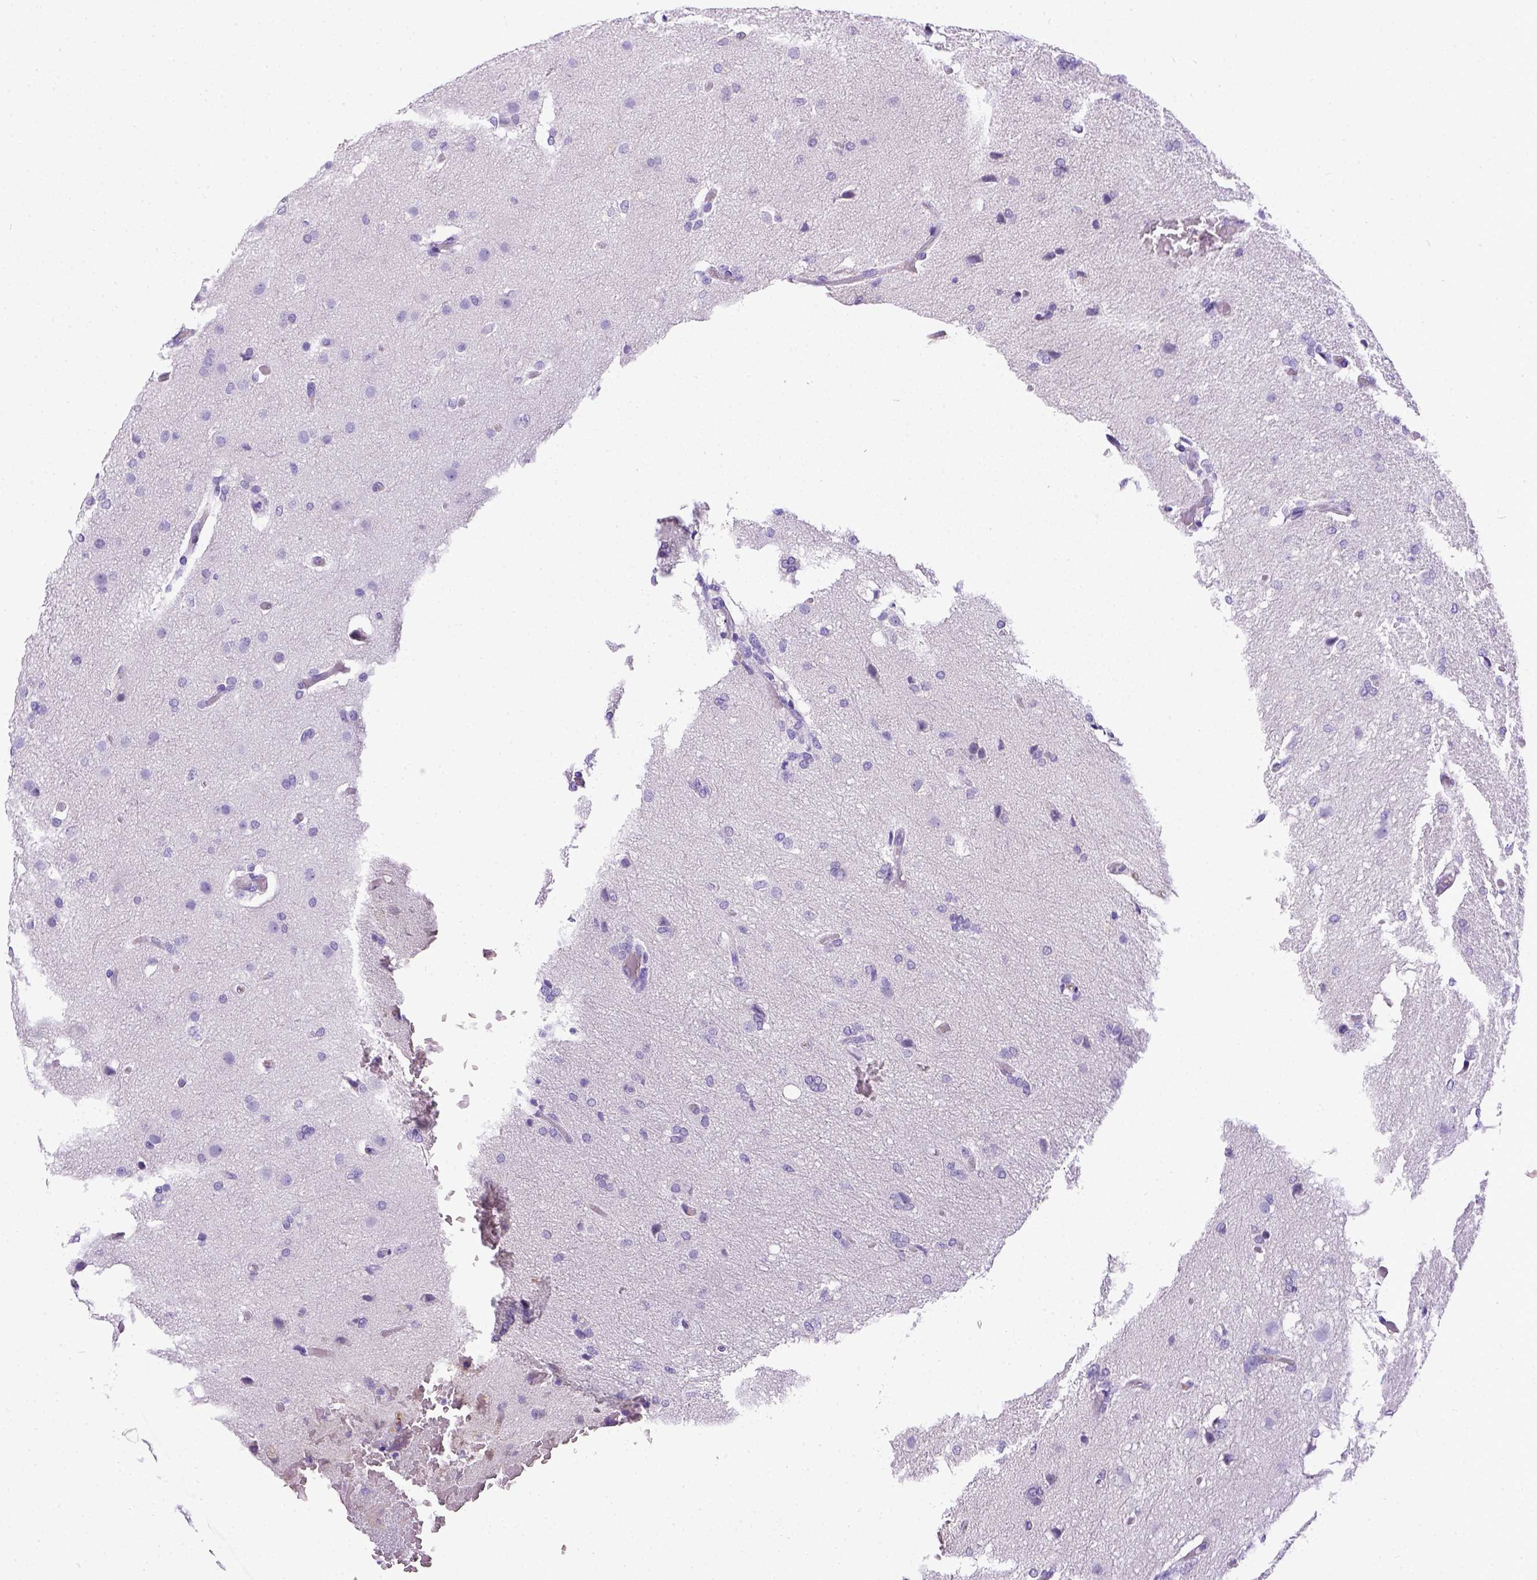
{"staining": {"intensity": "negative", "quantity": "none", "location": "none"}, "tissue": "glioma", "cell_type": "Tumor cells", "image_type": "cancer", "snomed": [{"axis": "morphology", "description": "Glioma, malignant, High grade"}, {"axis": "topography", "description": "Brain"}], "caption": "A high-resolution micrograph shows immunohistochemistry (IHC) staining of high-grade glioma (malignant), which displays no significant expression in tumor cells. (IHC, brightfield microscopy, high magnification).", "gene": "CD3E", "patient": {"sex": "male", "age": 68}}